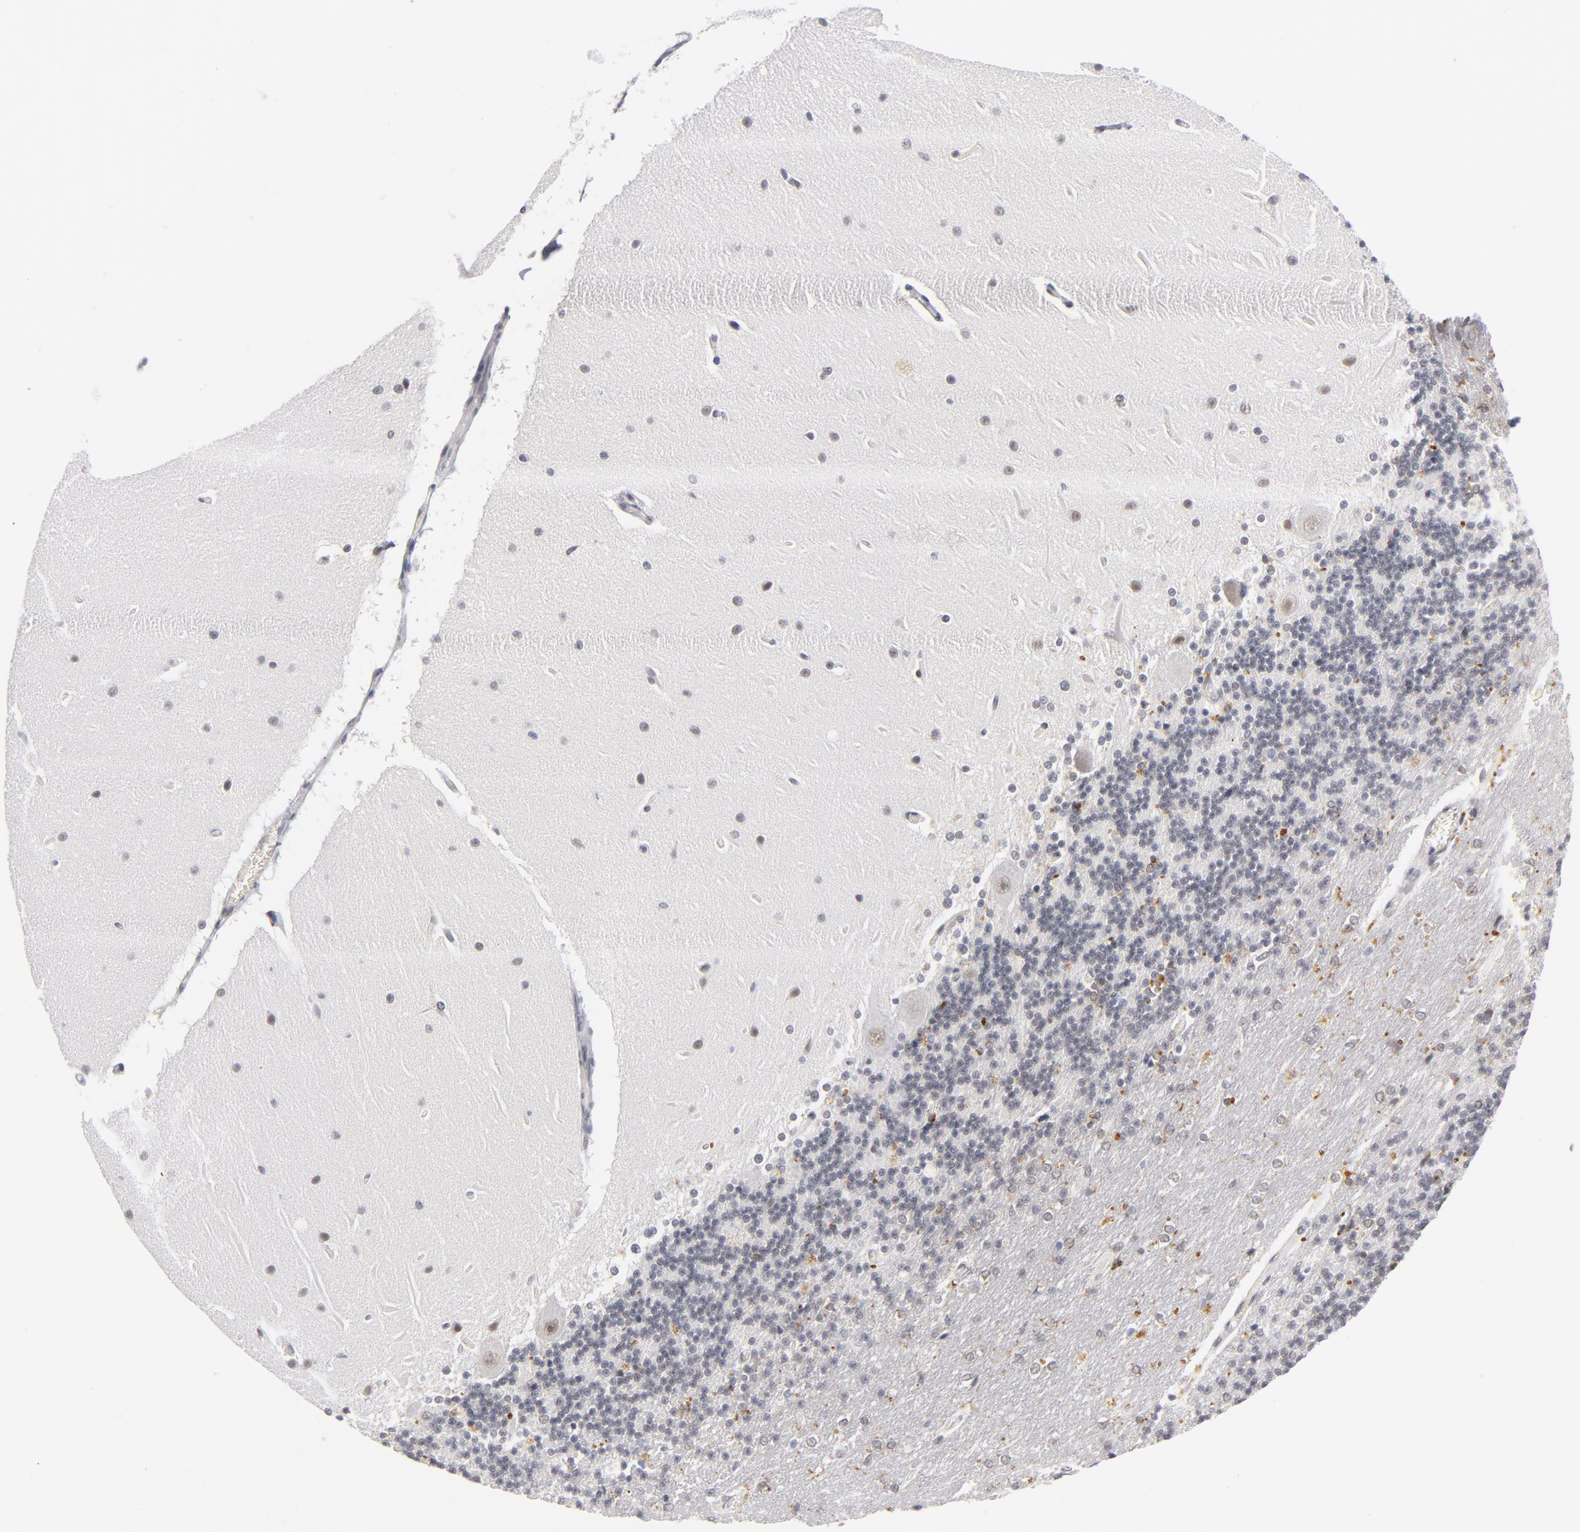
{"staining": {"intensity": "weak", "quantity": "25%-75%", "location": "nuclear"}, "tissue": "cerebellum", "cell_type": "Cells in granular layer", "image_type": "normal", "snomed": [{"axis": "morphology", "description": "Normal tissue, NOS"}, {"axis": "topography", "description": "Cerebellum"}], "caption": "A high-resolution photomicrograph shows immunohistochemistry staining of unremarkable cerebellum, which reveals weak nuclear staining in approximately 25%-75% of cells in granular layer. (DAB (3,3'-diaminobenzidine) IHC, brown staining for protein, blue staining for nuclei).", "gene": "BAP1", "patient": {"sex": "female", "age": 54}}